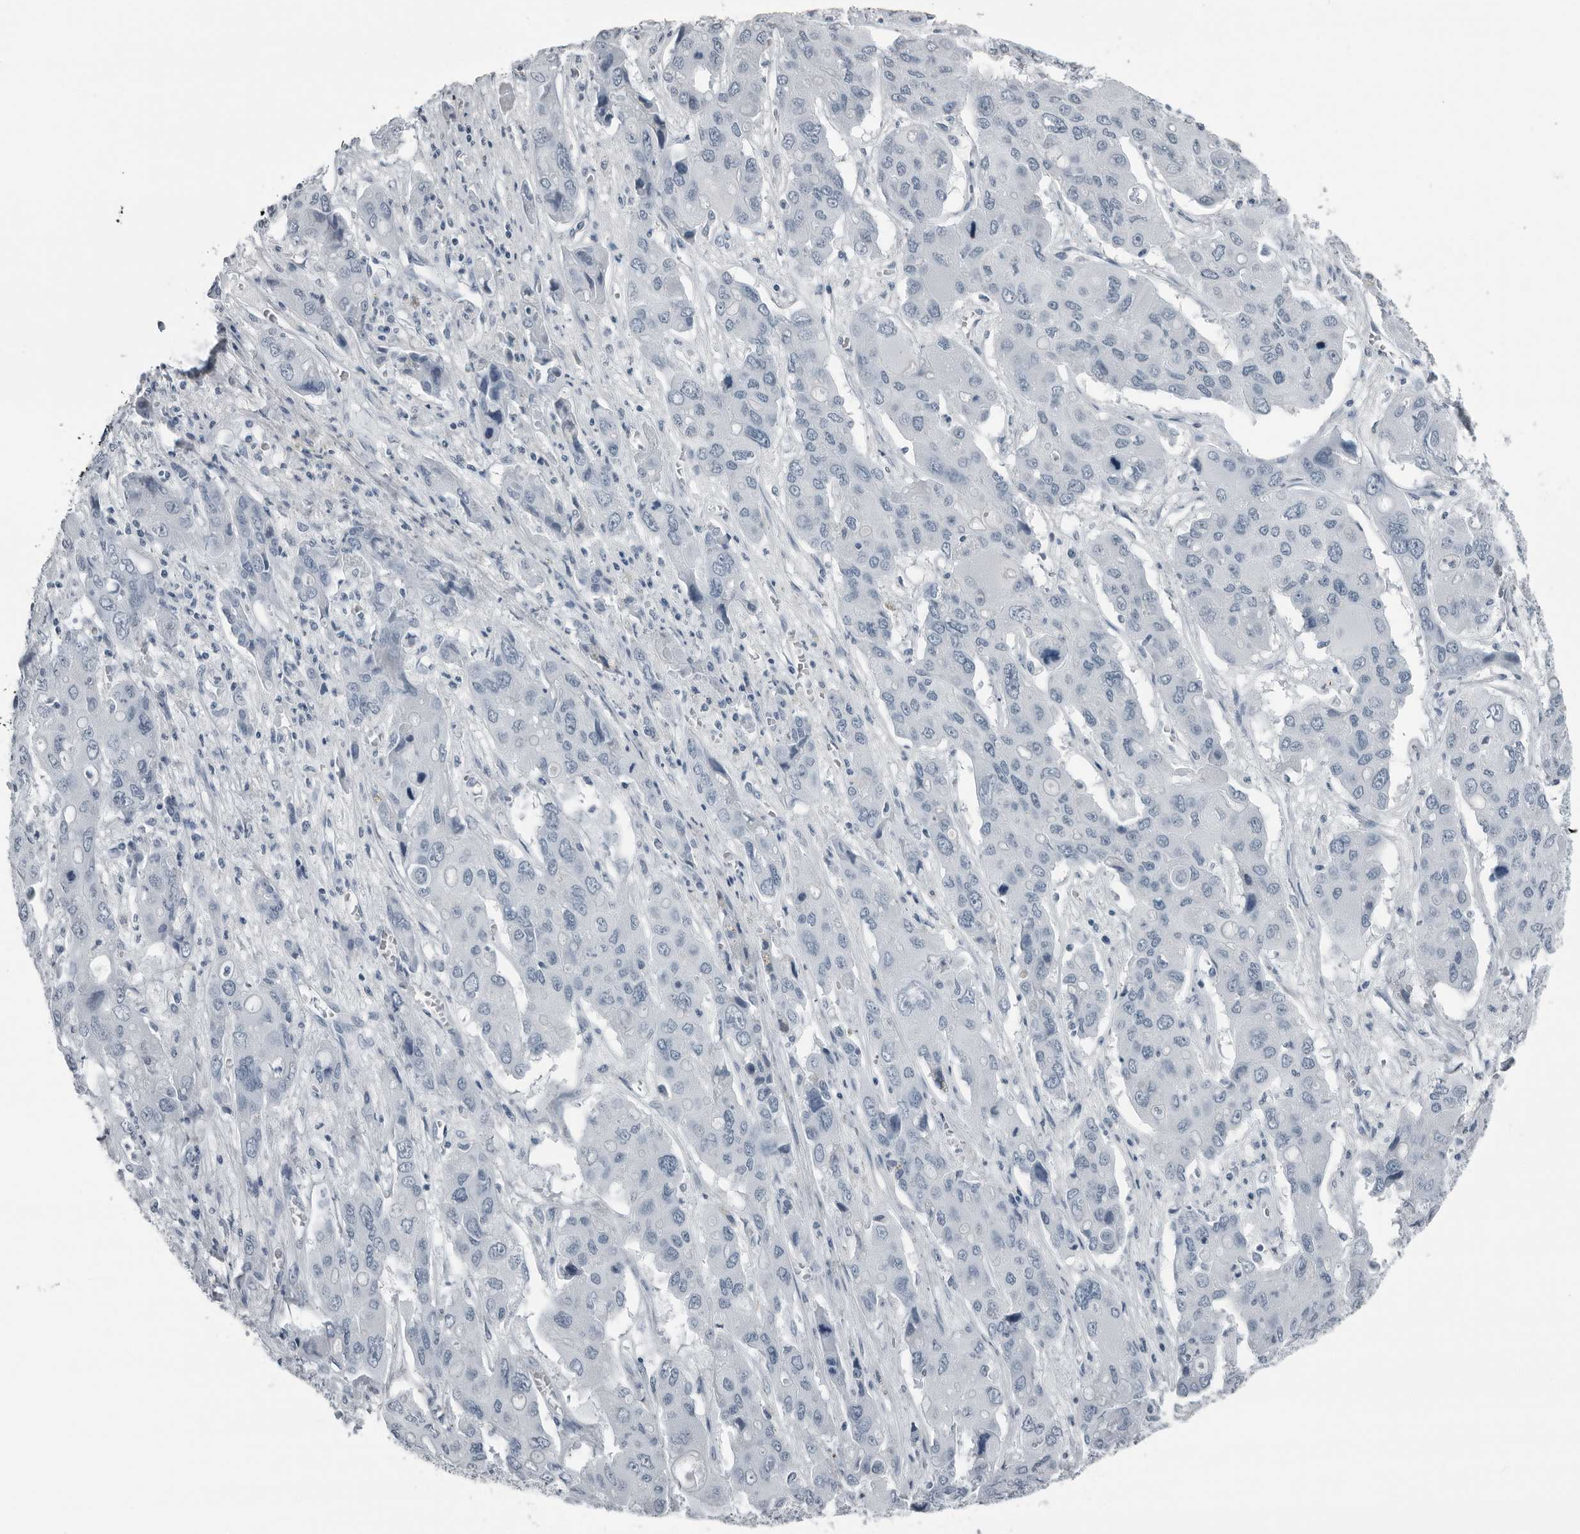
{"staining": {"intensity": "negative", "quantity": "none", "location": "none"}, "tissue": "liver cancer", "cell_type": "Tumor cells", "image_type": "cancer", "snomed": [{"axis": "morphology", "description": "Cholangiocarcinoma"}, {"axis": "topography", "description": "Liver"}], "caption": "Tumor cells are negative for protein expression in human liver cancer.", "gene": "PRSS1", "patient": {"sex": "male", "age": 67}}